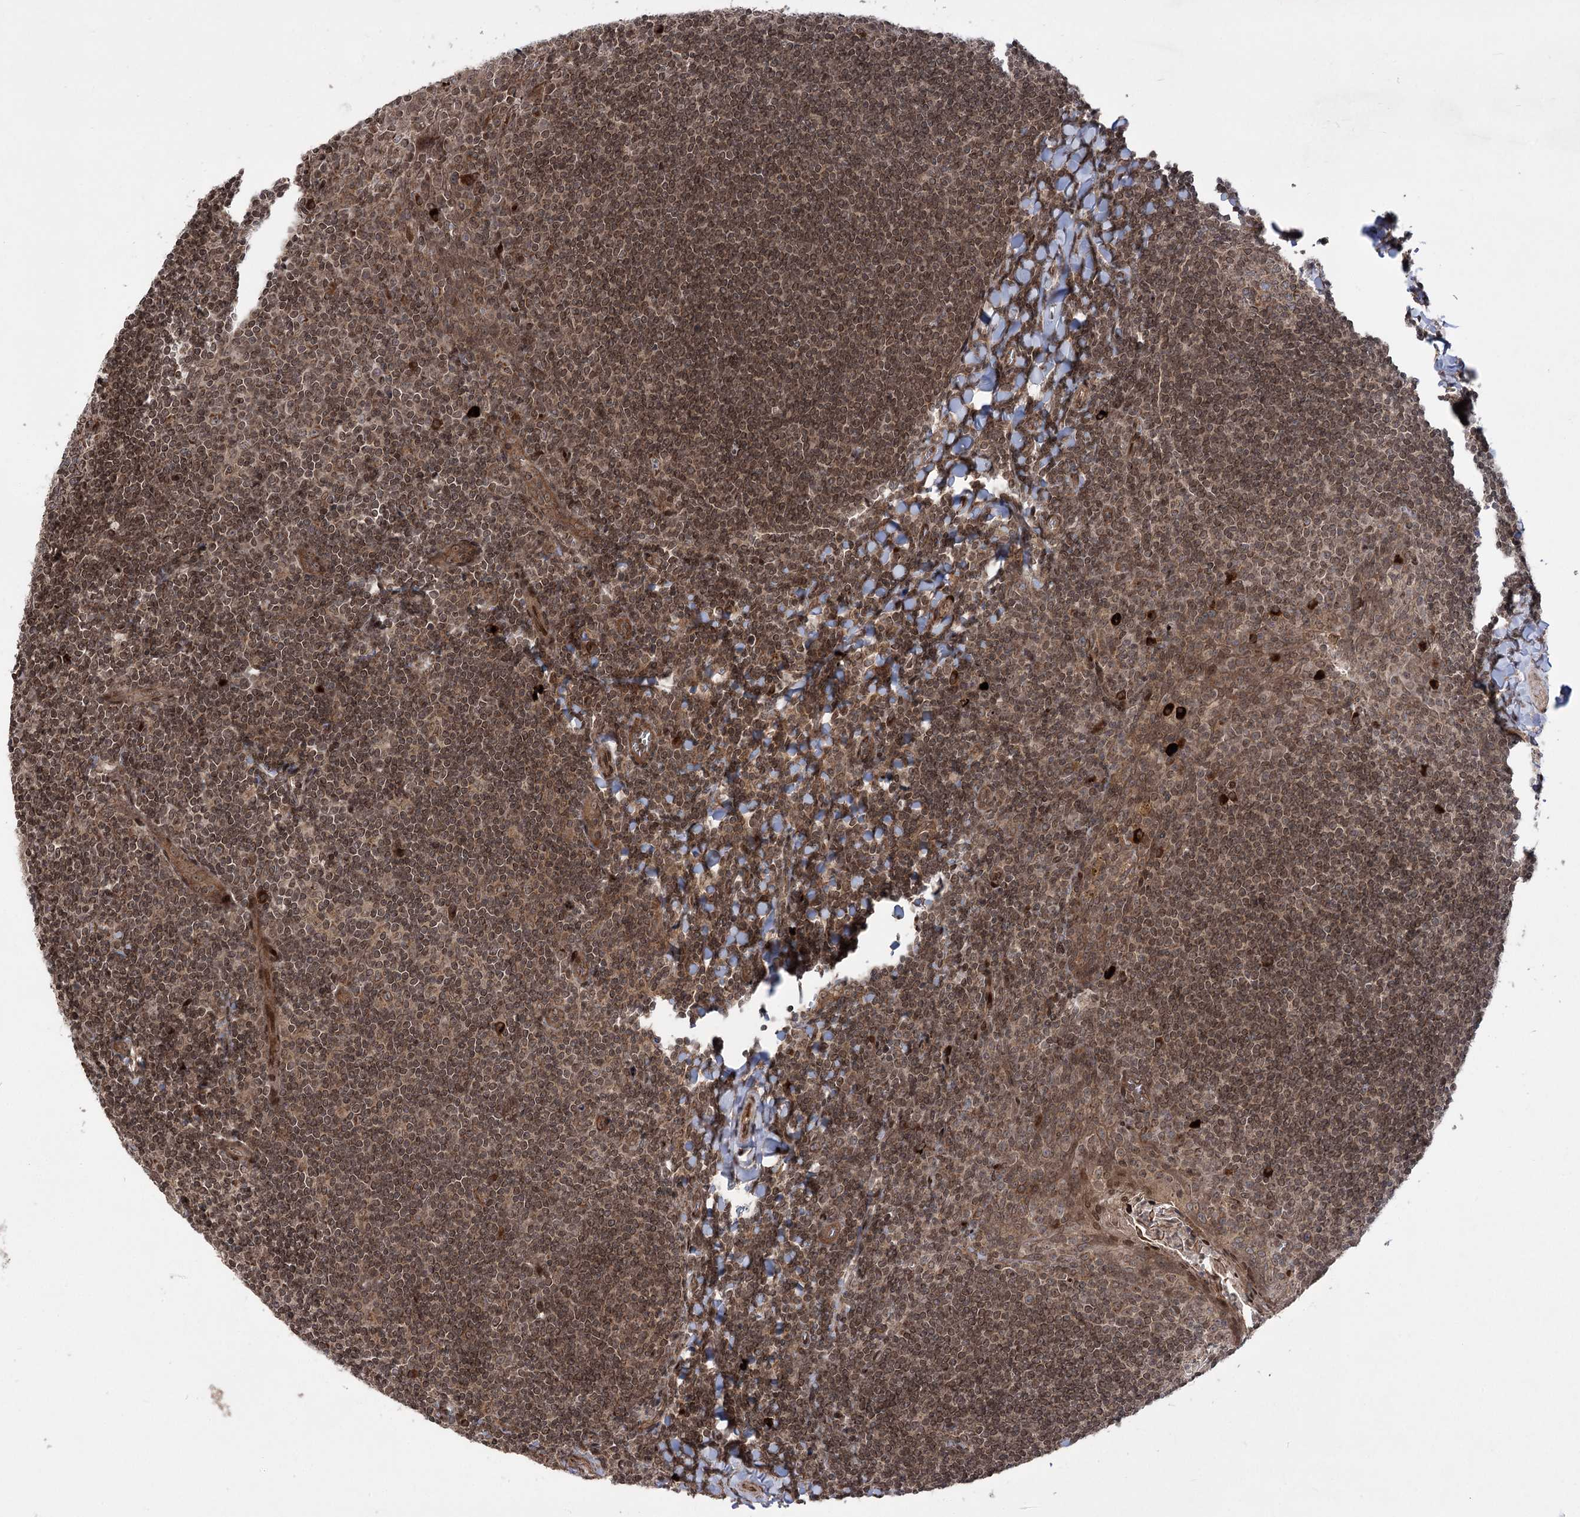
{"staining": {"intensity": "moderate", "quantity": "25%-75%", "location": "cytoplasmic/membranous,nuclear"}, "tissue": "tonsil", "cell_type": "Germinal center cells", "image_type": "normal", "snomed": [{"axis": "morphology", "description": "Normal tissue, NOS"}, {"axis": "topography", "description": "Tonsil"}], "caption": "Immunohistochemistry photomicrograph of benign tonsil stained for a protein (brown), which reveals medium levels of moderate cytoplasmic/membranous,nuclear positivity in approximately 25%-75% of germinal center cells.", "gene": "TENM2", "patient": {"sex": "male", "age": 27}}